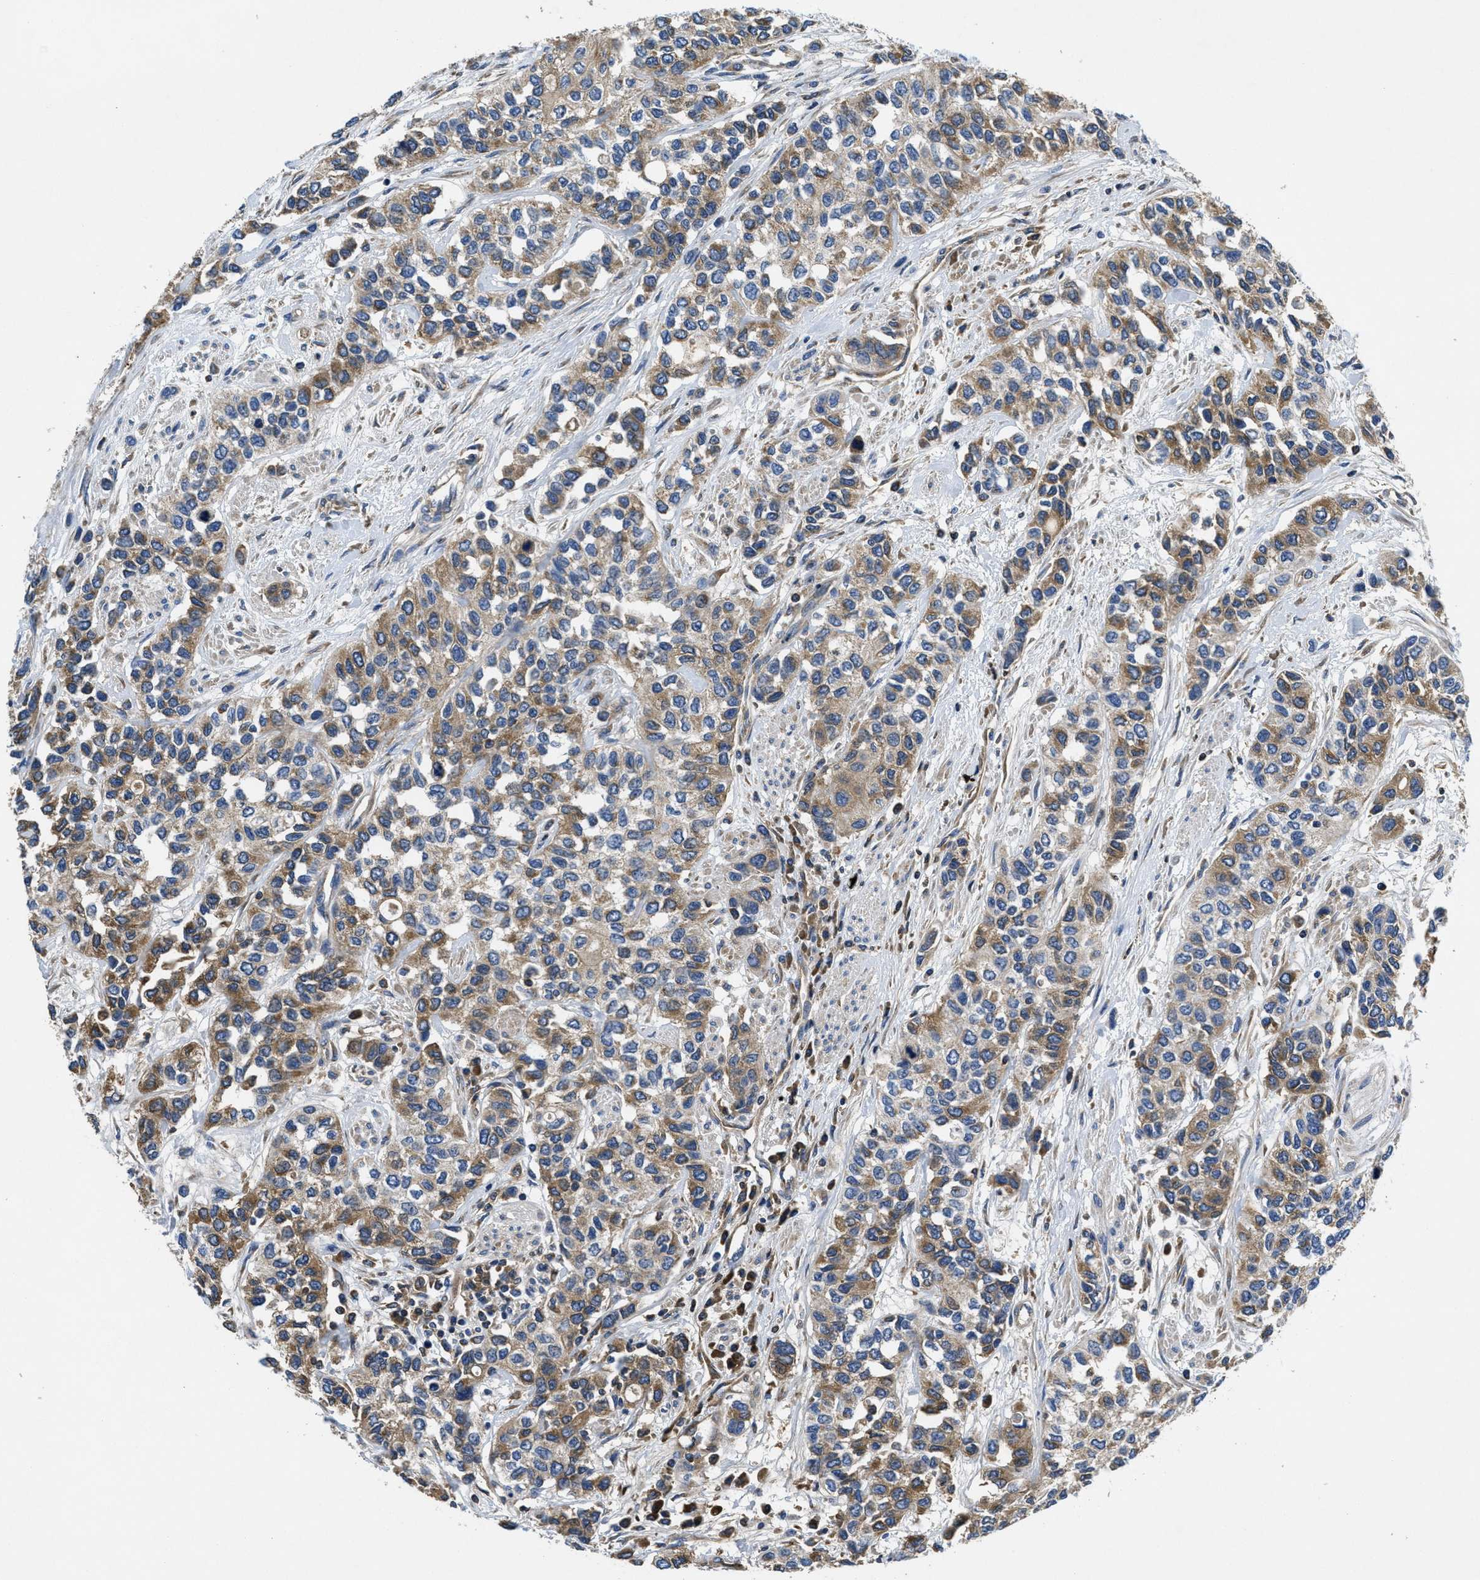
{"staining": {"intensity": "moderate", "quantity": ">75%", "location": "cytoplasmic/membranous"}, "tissue": "urothelial cancer", "cell_type": "Tumor cells", "image_type": "cancer", "snomed": [{"axis": "morphology", "description": "Urothelial carcinoma, High grade"}, {"axis": "topography", "description": "Urinary bladder"}], "caption": "Immunohistochemical staining of urothelial carcinoma (high-grade) reveals moderate cytoplasmic/membranous protein staining in about >75% of tumor cells. The staining is performed using DAB brown chromogen to label protein expression. The nuclei are counter-stained blue using hematoxylin.", "gene": "GALK1", "patient": {"sex": "female", "age": 56}}